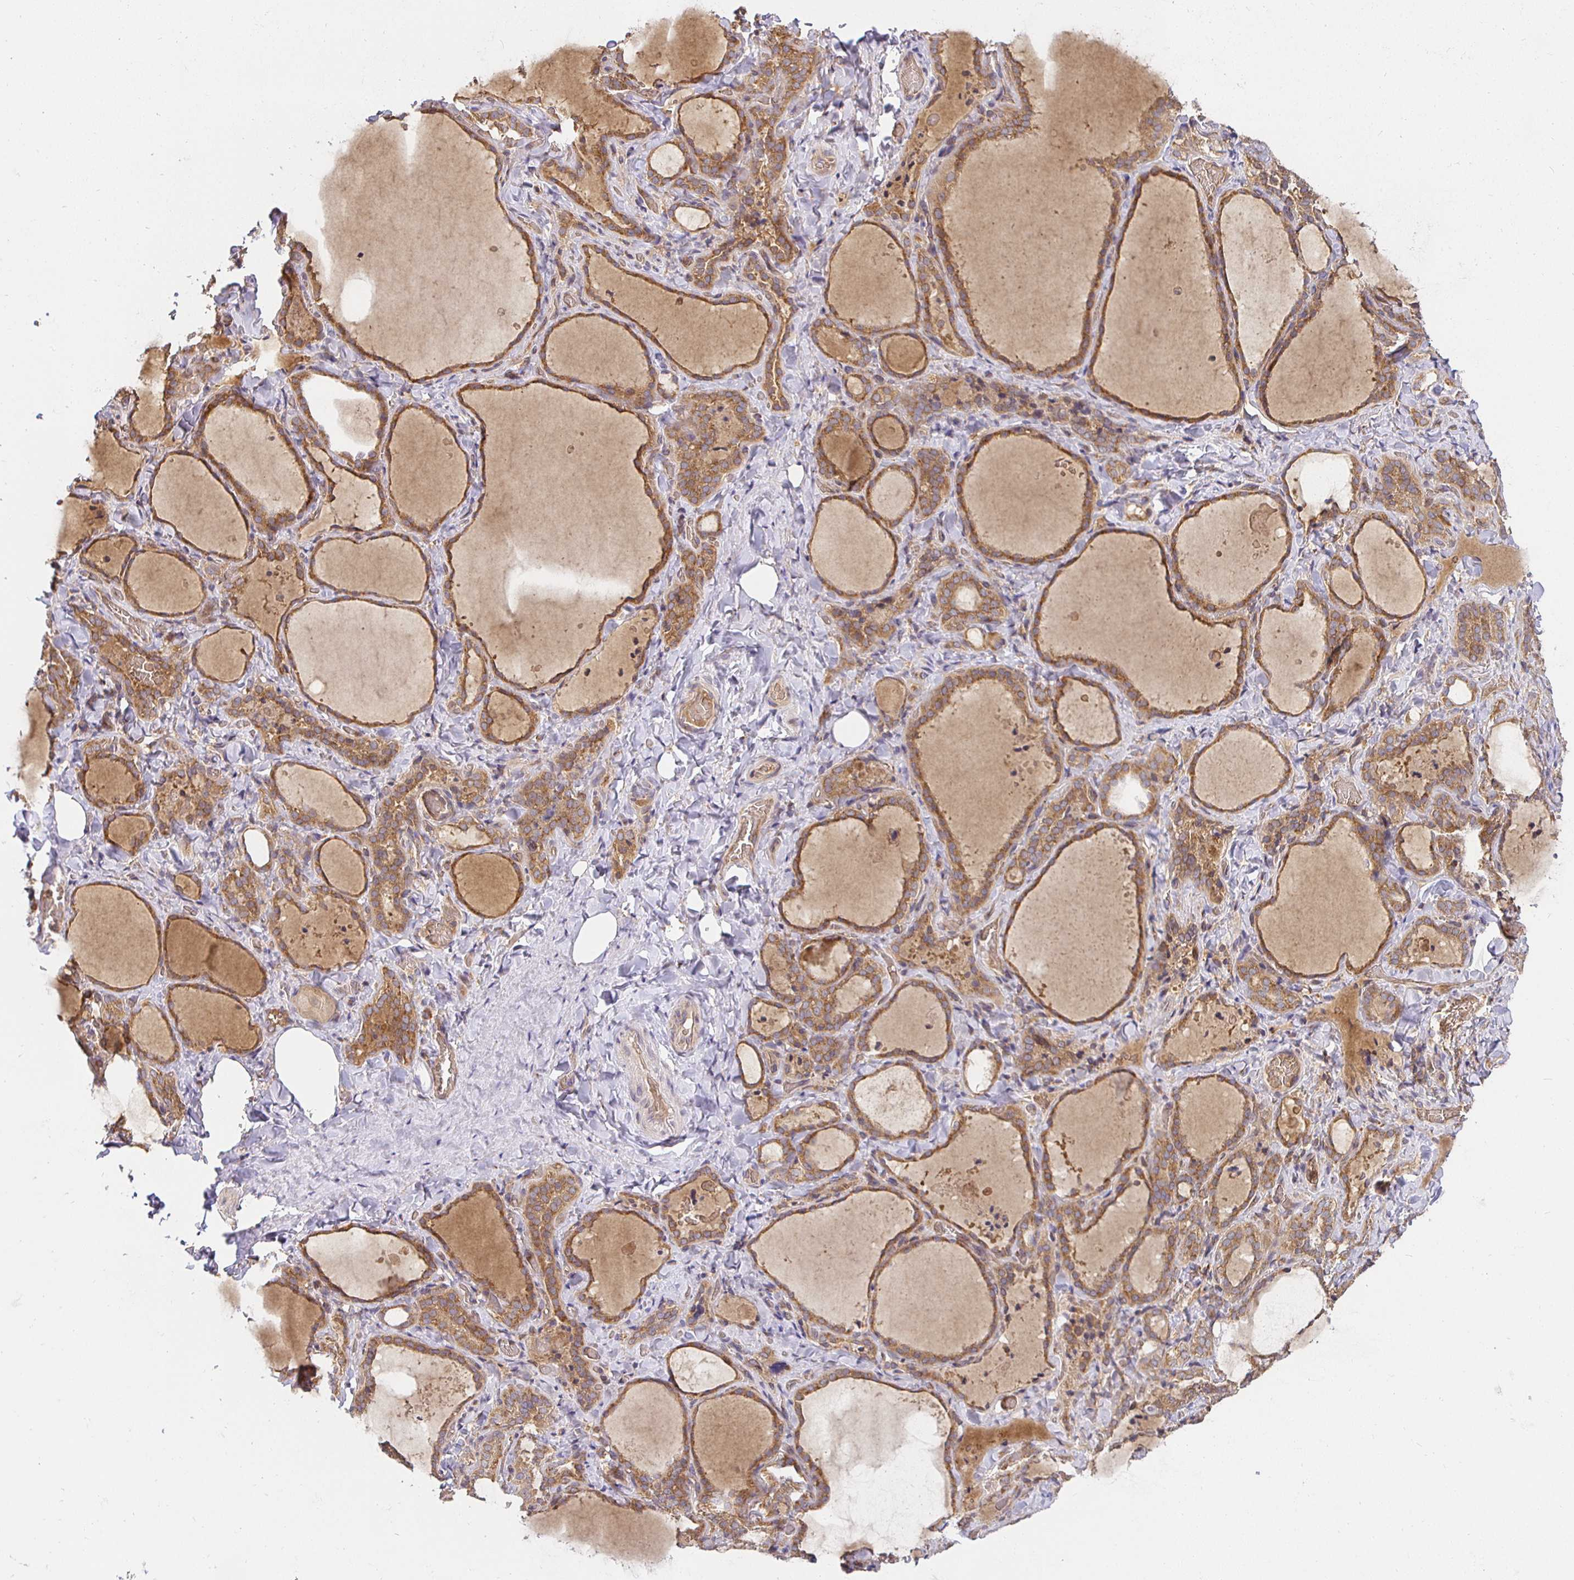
{"staining": {"intensity": "moderate", "quantity": ">75%", "location": "cytoplasmic/membranous"}, "tissue": "thyroid gland", "cell_type": "Glandular cells", "image_type": "normal", "snomed": [{"axis": "morphology", "description": "Normal tissue, NOS"}, {"axis": "topography", "description": "Thyroid gland"}], "caption": "Thyroid gland stained with DAB (3,3'-diaminobenzidine) immunohistochemistry shows medium levels of moderate cytoplasmic/membranous expression in approximately >75% of glandular cells. The staining is performed using DAB (3,3'-diaminobenzidine) brown chromogen to label protein expression. The nuclei are counter-stained blue using hematoxylin.", "gene": "IRAK1", "patient": {"sex": "female", "age": 22}}